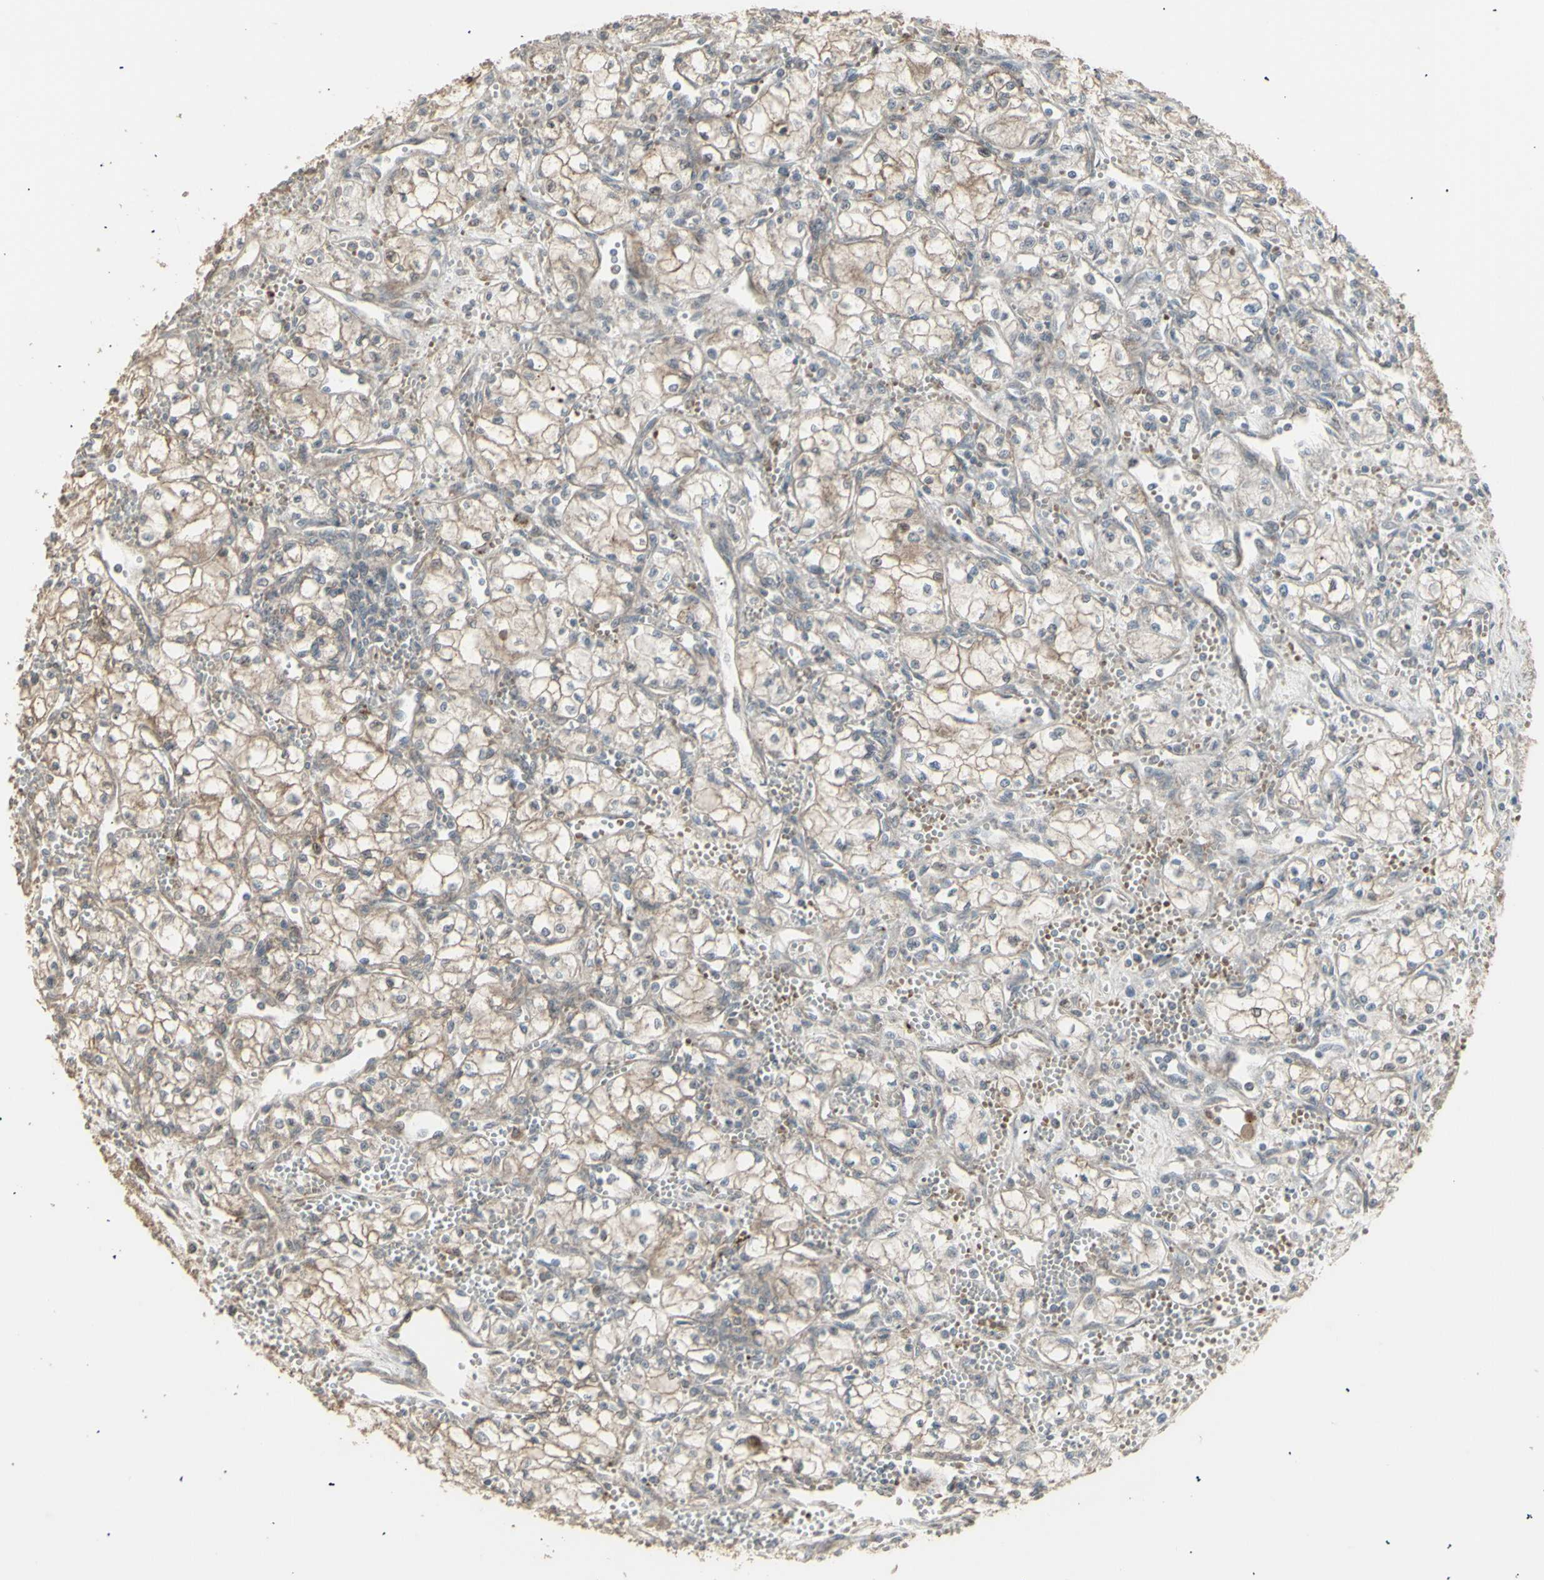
{"staining": {"intensity": "moderate", "quantity": ">75%", "location": "cytoplasmic/membranous"}, "tissue": "renal cancer", "cell_type": "Tumor cells", "image_type": "cancer", "snomed": [{"axis": "morphology", "description": "Normal tissue, NOS"}, {"axis": "morphology", "description": "Adenocarcinoma, NOS"}, {"axis": "topography", "description": "Kidney"}], "caption": "Brown immunohistochemical staining in renal cancer reveals moderate cytoplasmic/membranous positivity in approximately >75% of tumor cells.", "gene": "RNASEL", "patient": {"sex": "male", "age": 59}}